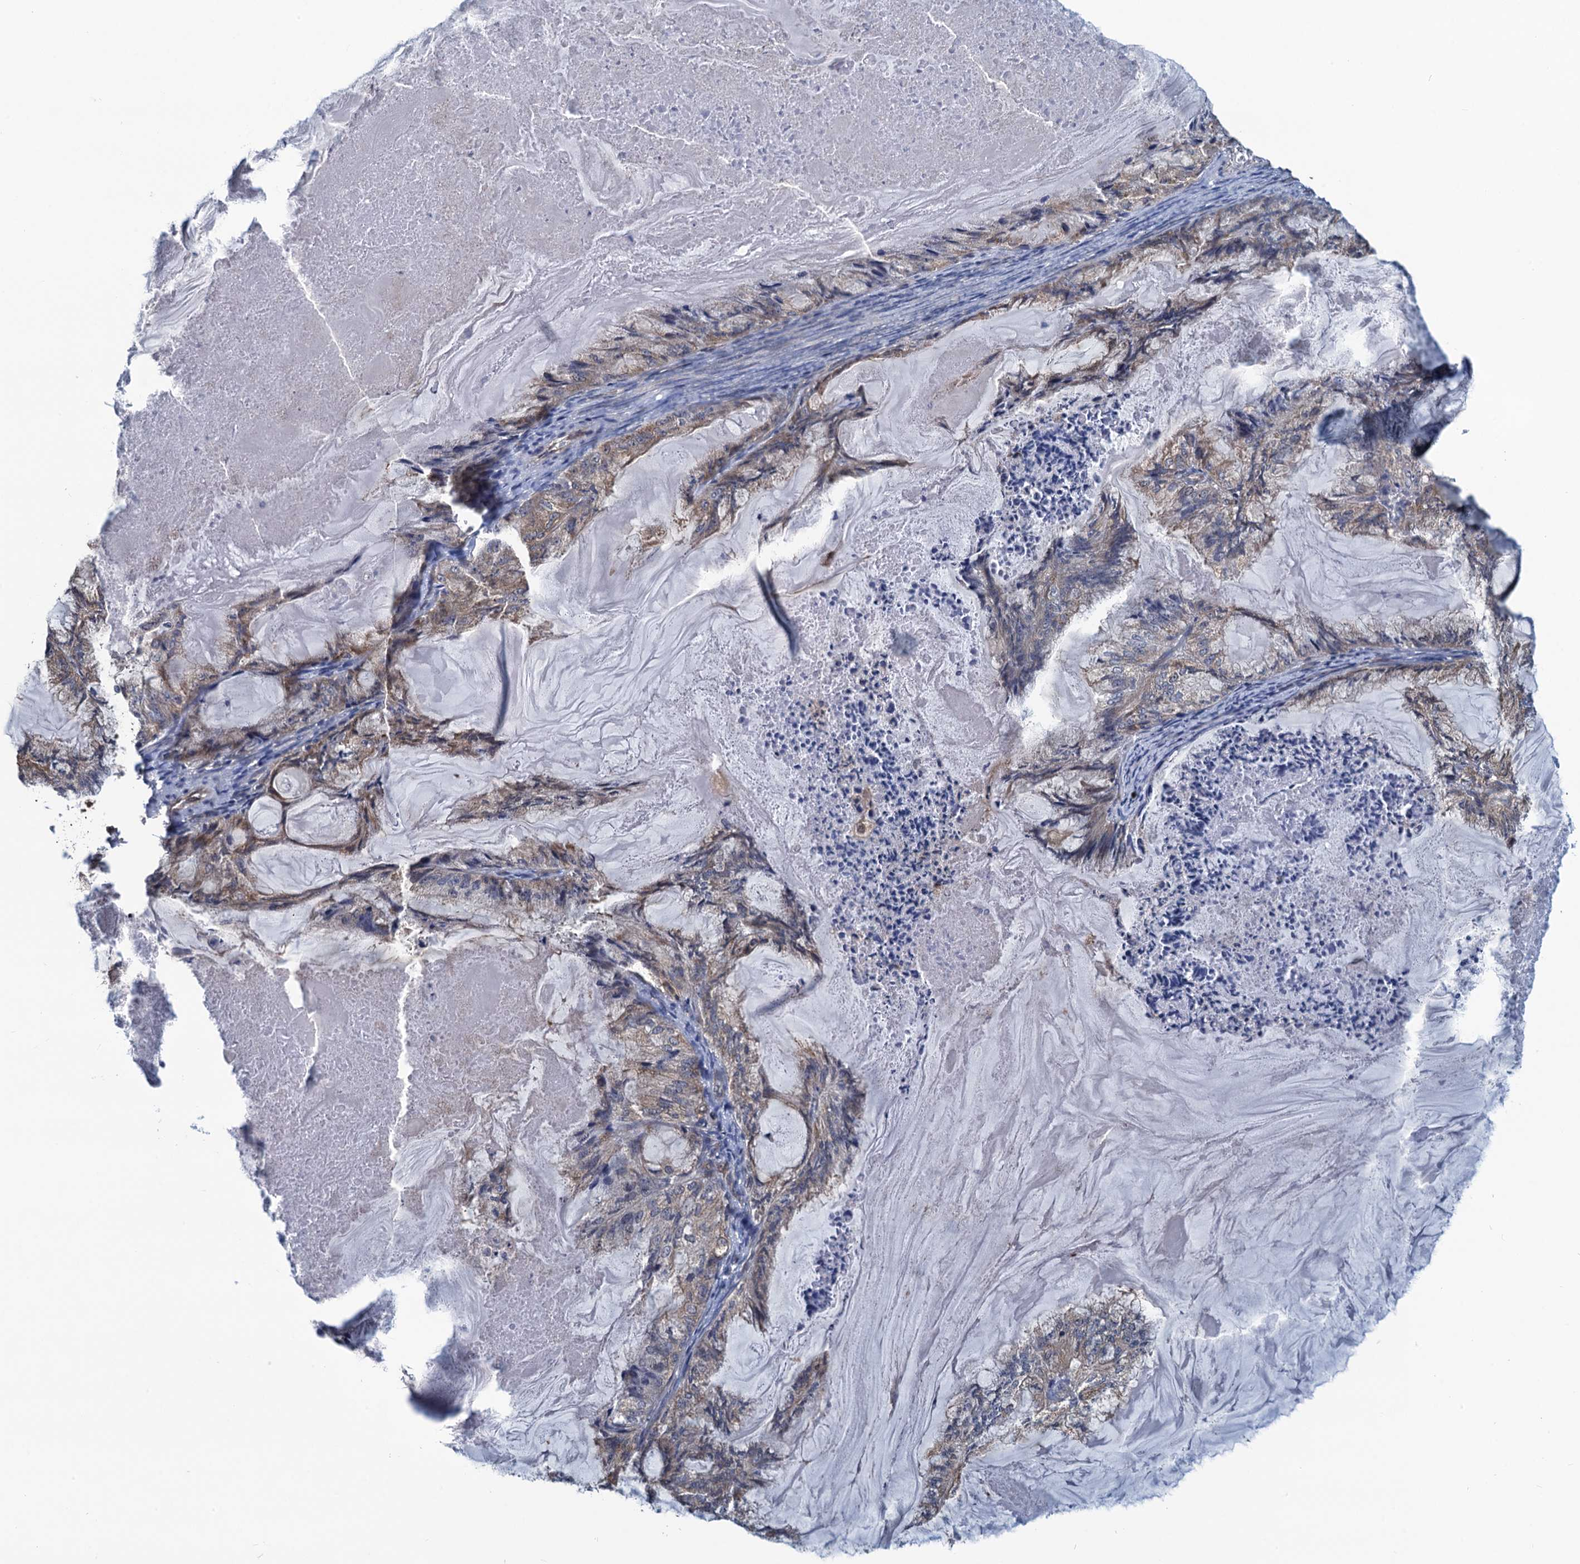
{"staining": {"intensity": "moderate", "quantity": "25%-75%", "location": "cytoplasmic/membranous"}, "tissue": "endometrial cancer", "cell_type": "Tumor cells", "image_type": "cancer", "snomed": [{"axis": "morphology", "description": "Adenocarcinoma, NOS"}, {"axis": "topography", "description": "Endometrium"}], "caption": "IHC (DAB (3,3'-diaminobenzidine)) staining of adenocarcinoma (endometrial) shows moderate cytoplasmic/membranous protein positivity in about 25%-75% of tumor cells.", "gene": "RNF125", "patient": {"sex": "female", "age": 86}}